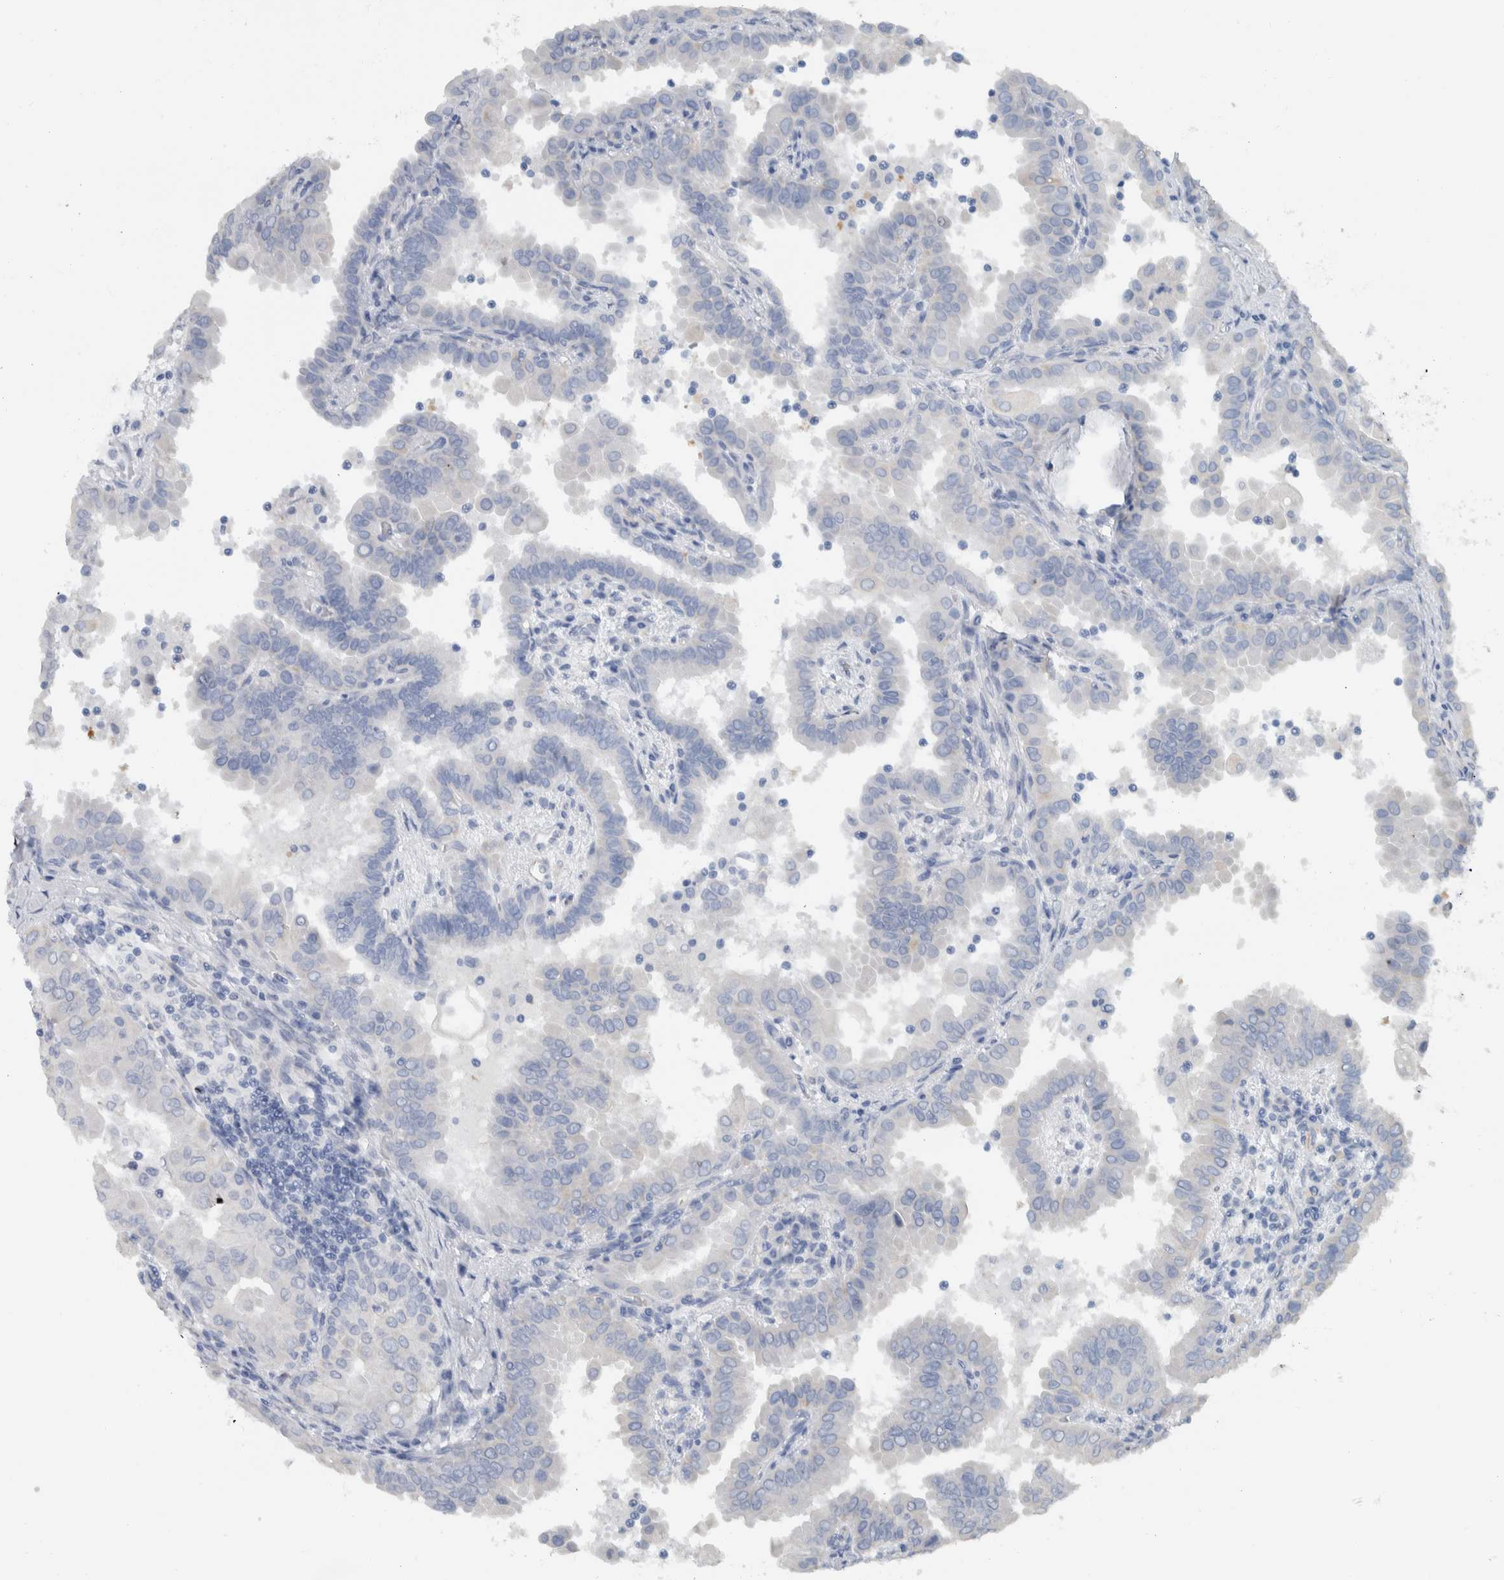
{"staining": {"intensity": "negative", "quantity": "none", "location": "none"}, "tissue": "thyroid cancer", "cell_type": "Tumor cells", "image_type": "cancer", "snomed": [{"axis": "morphology", "description": "Papillary adenocarcinoma, NOS"}, {"axis": "topography", "description": "Thyroid gland"}], "caption": "High magnification brightfield microscopy of thyroid papillary adenocarcinoma stained with DAB (brown) and counterstained with hematoxylin (blue): tumor cells show no significant expression.", "gene": "NEFM", "patient": {"sex": "male", "age": 33}}